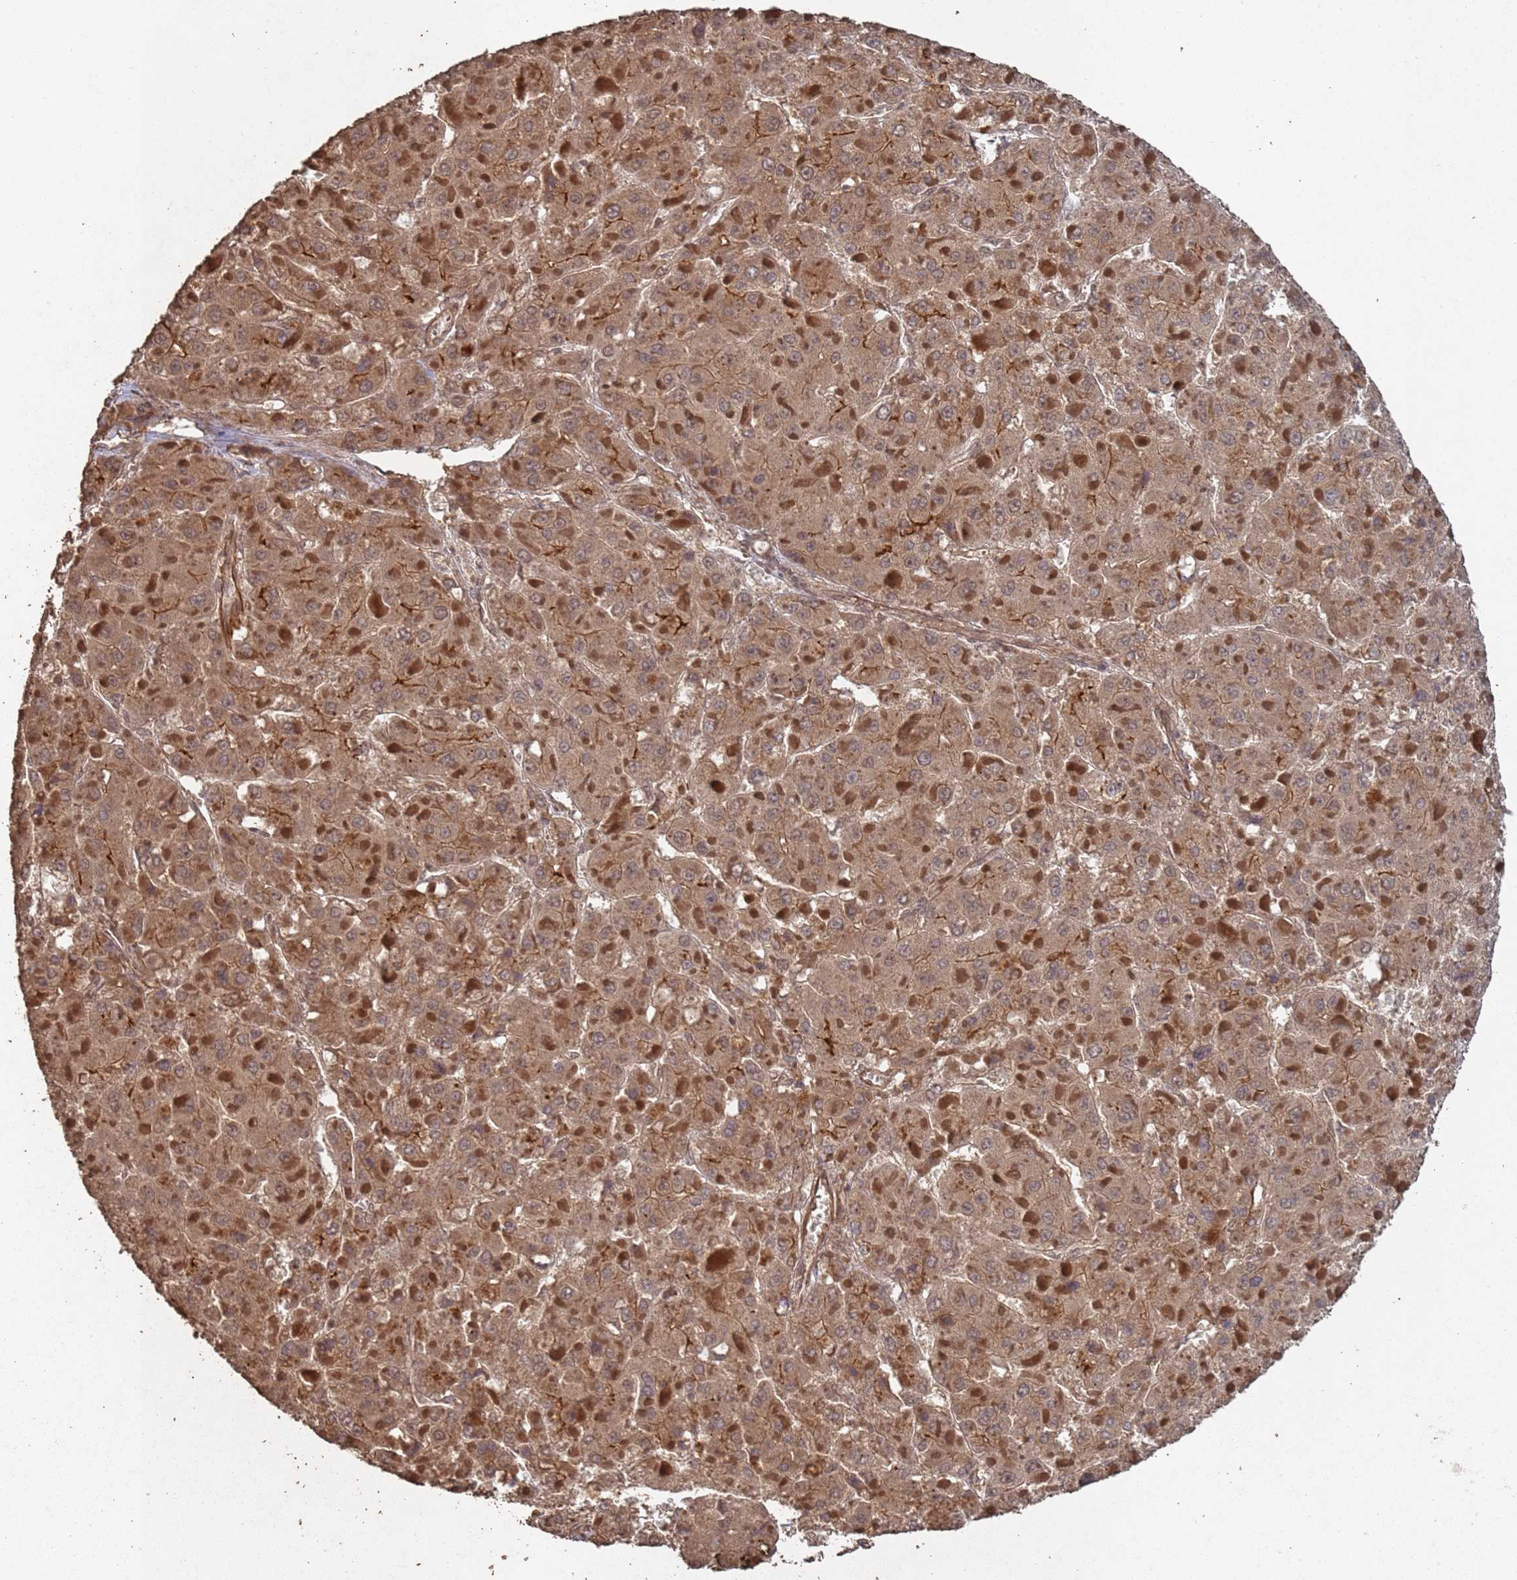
{"staining": {"intensity": "moderate", "quantity": ">75%", "location": "cytoplasmic/membranous,nuclear"}, "tissue": "liver cancer", "cell_type": "Tumor cells", "image_type": "cancer", "snomed": [{"axis": "morphology", "description": "Carcinoma, Hepatocellular, NOS"}, {"axis": "topography", "description": "Liver"}], "caption": "Liver cancer (hepatocellular carcinoma) stained with immunohistochemistry (IHC) reveals moderate cytoplasmic/membranous and nuclear positivity in approximately >75% of tumor cells. The staining was performed using DAB (3,3'-diaminobenzidine), with brown indicating positive protein expression. Nuclei are stained blue with hematoxylin.", "gene": "FRAT1", "patient": {"sex": "female", "age": 73}}